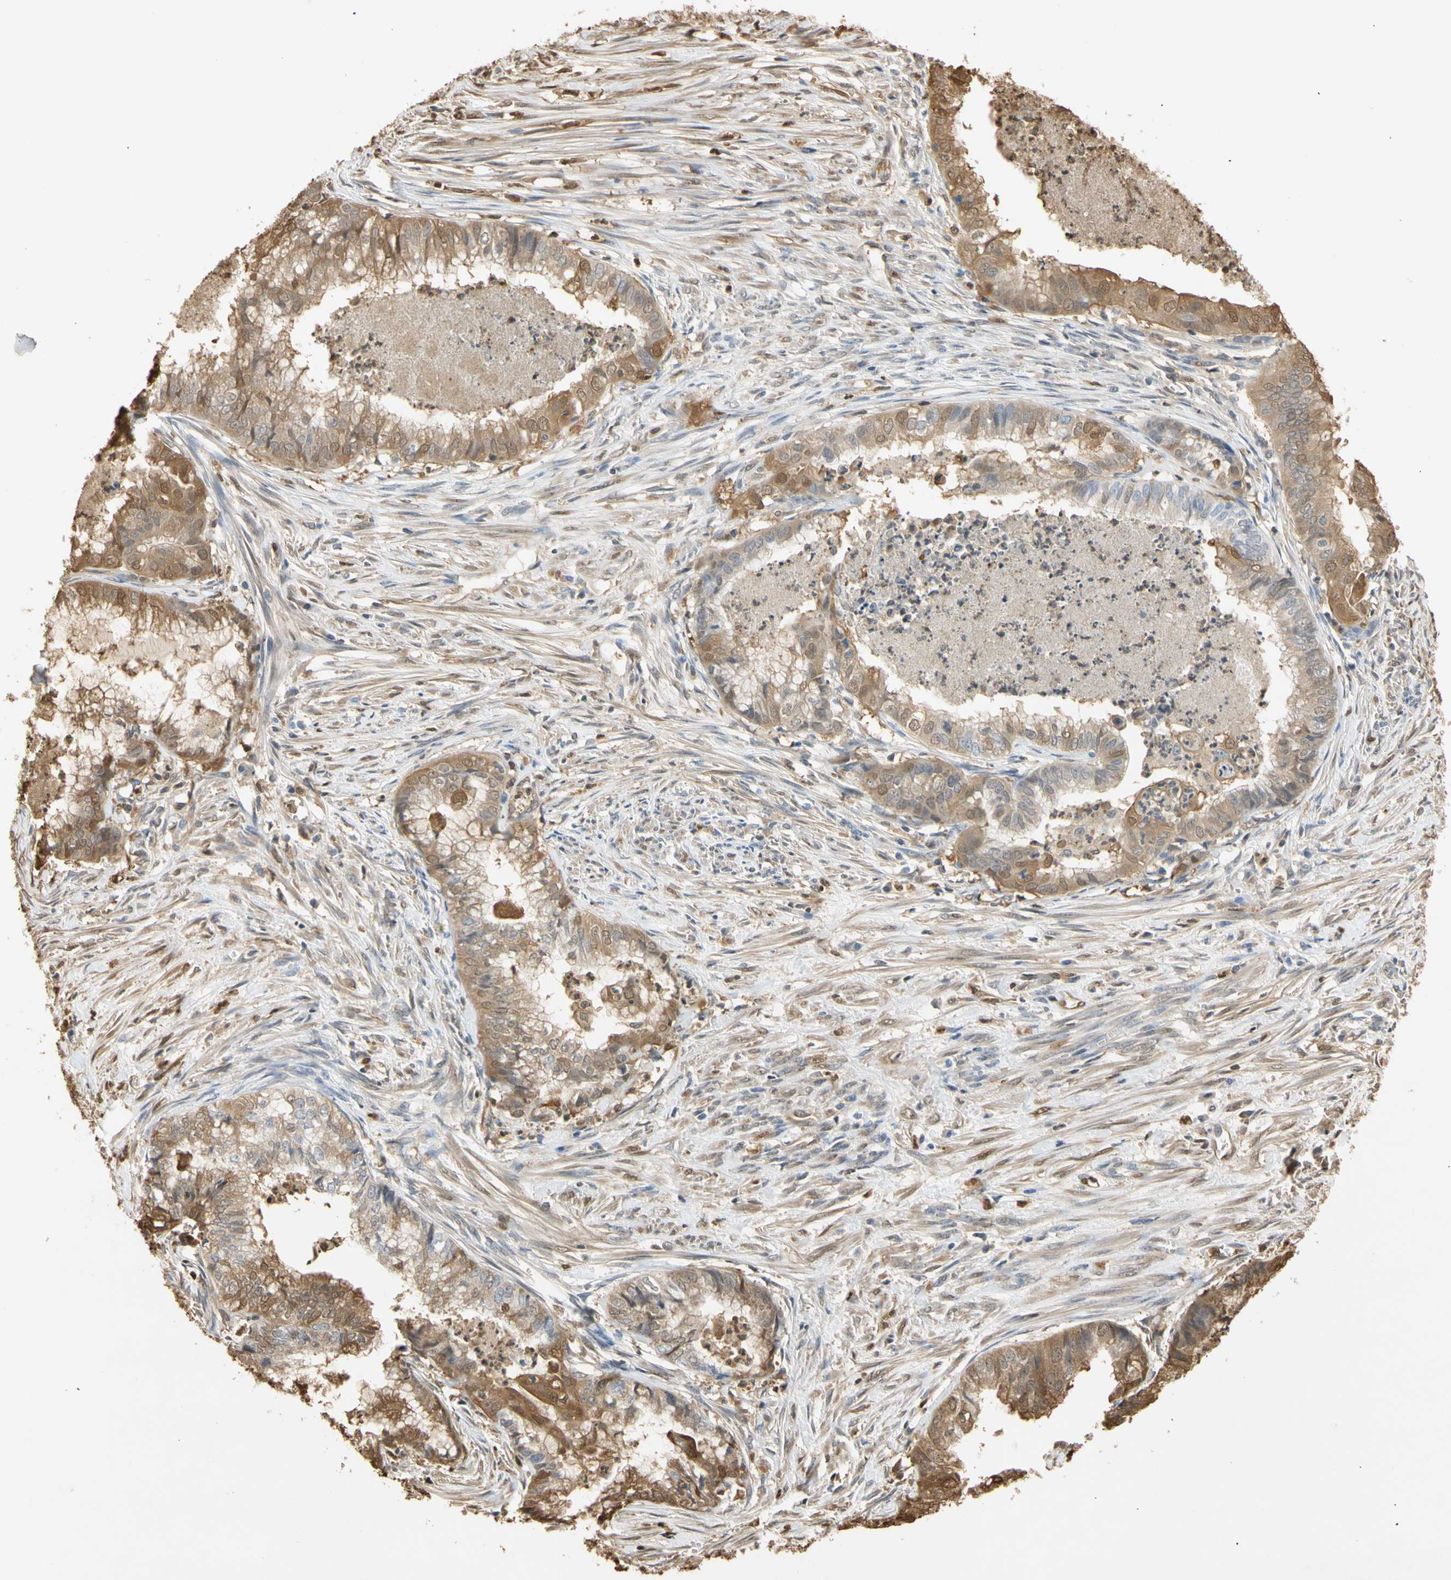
{"staining": {"intensity": "moderate", "quantity": ">75%", "location": "cytoplasmic/membranous,nuclear"}, "tissue": "endometrial cancer", "cell_type": "Tumor cells", "image_type": "cancer", "snomed": [{"axis": "morphology", "description": "Necrosis, NOS"}, {"axis": "morphology", "description": "Adenocarcinoma, NOS"}, {"axis": "topography", "description": "Endometrium"}], "caption": "Brown immunohistochemical staining in endometrial cancer demonstrates moderate cytoplasmic/membranous and nuclear staining in about >75% of tumor cells.", "gene": "S100A6", "patient": {"sex": "female", "age": 79}}